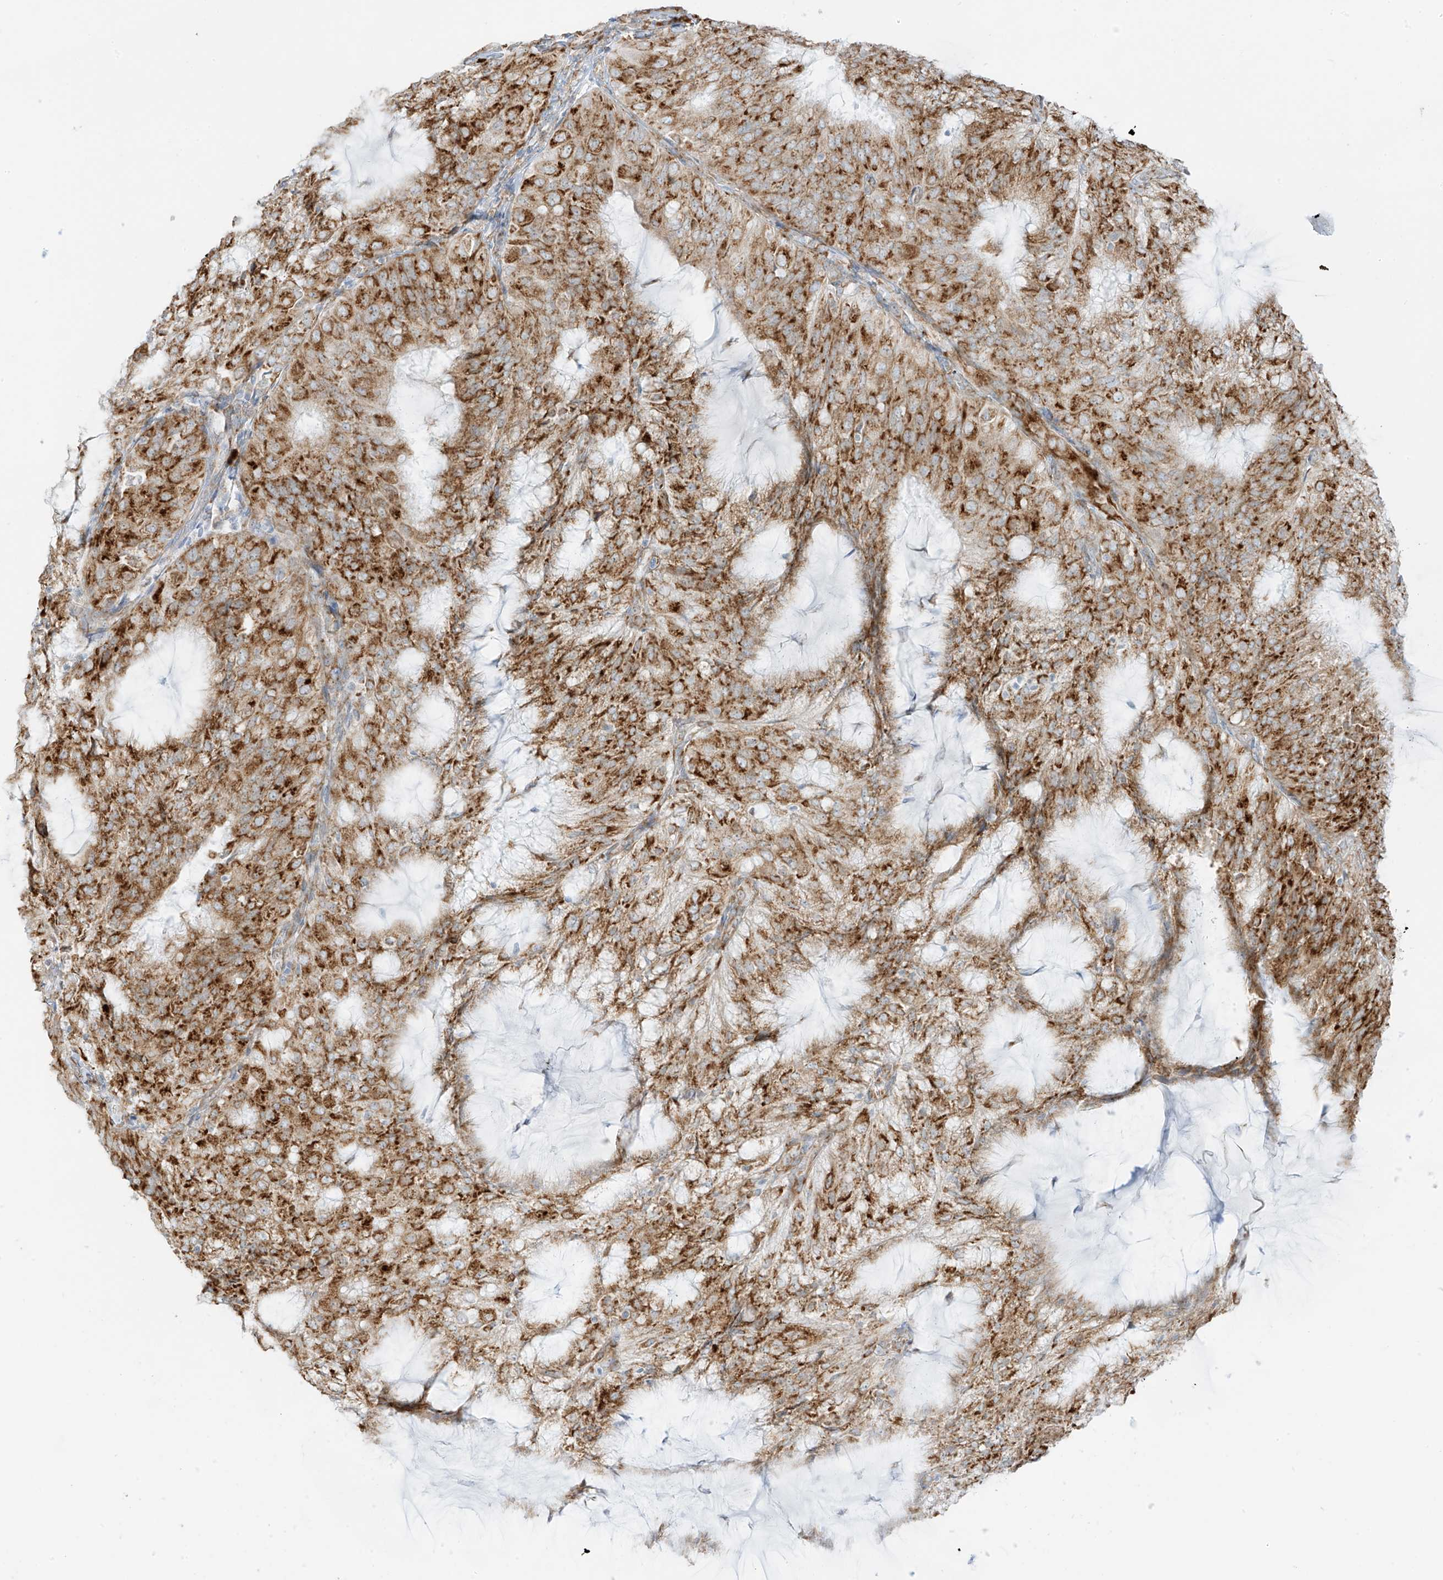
{"staining": {"intensity": "strong", "quantity": ">75%", "location": "cytoplasmic/membranous"}, "tissue": "endometrial cancer", "cell_type": "Tumor cells", "image_type": "cancer", "snomed": [{"axis": "morphology", "description": "Adenocarcinoma, NOS"}, {"axis": "topography", "description": "Endometrium"}], "caption": "A photomicrograph of endometrial adenocarcinoma stained for a protein reveals strong cytoplasmic/membranous brown staining in tumor cells.", "gene": "LRRC59", "patient": {"sex": "female", "age": 81}}